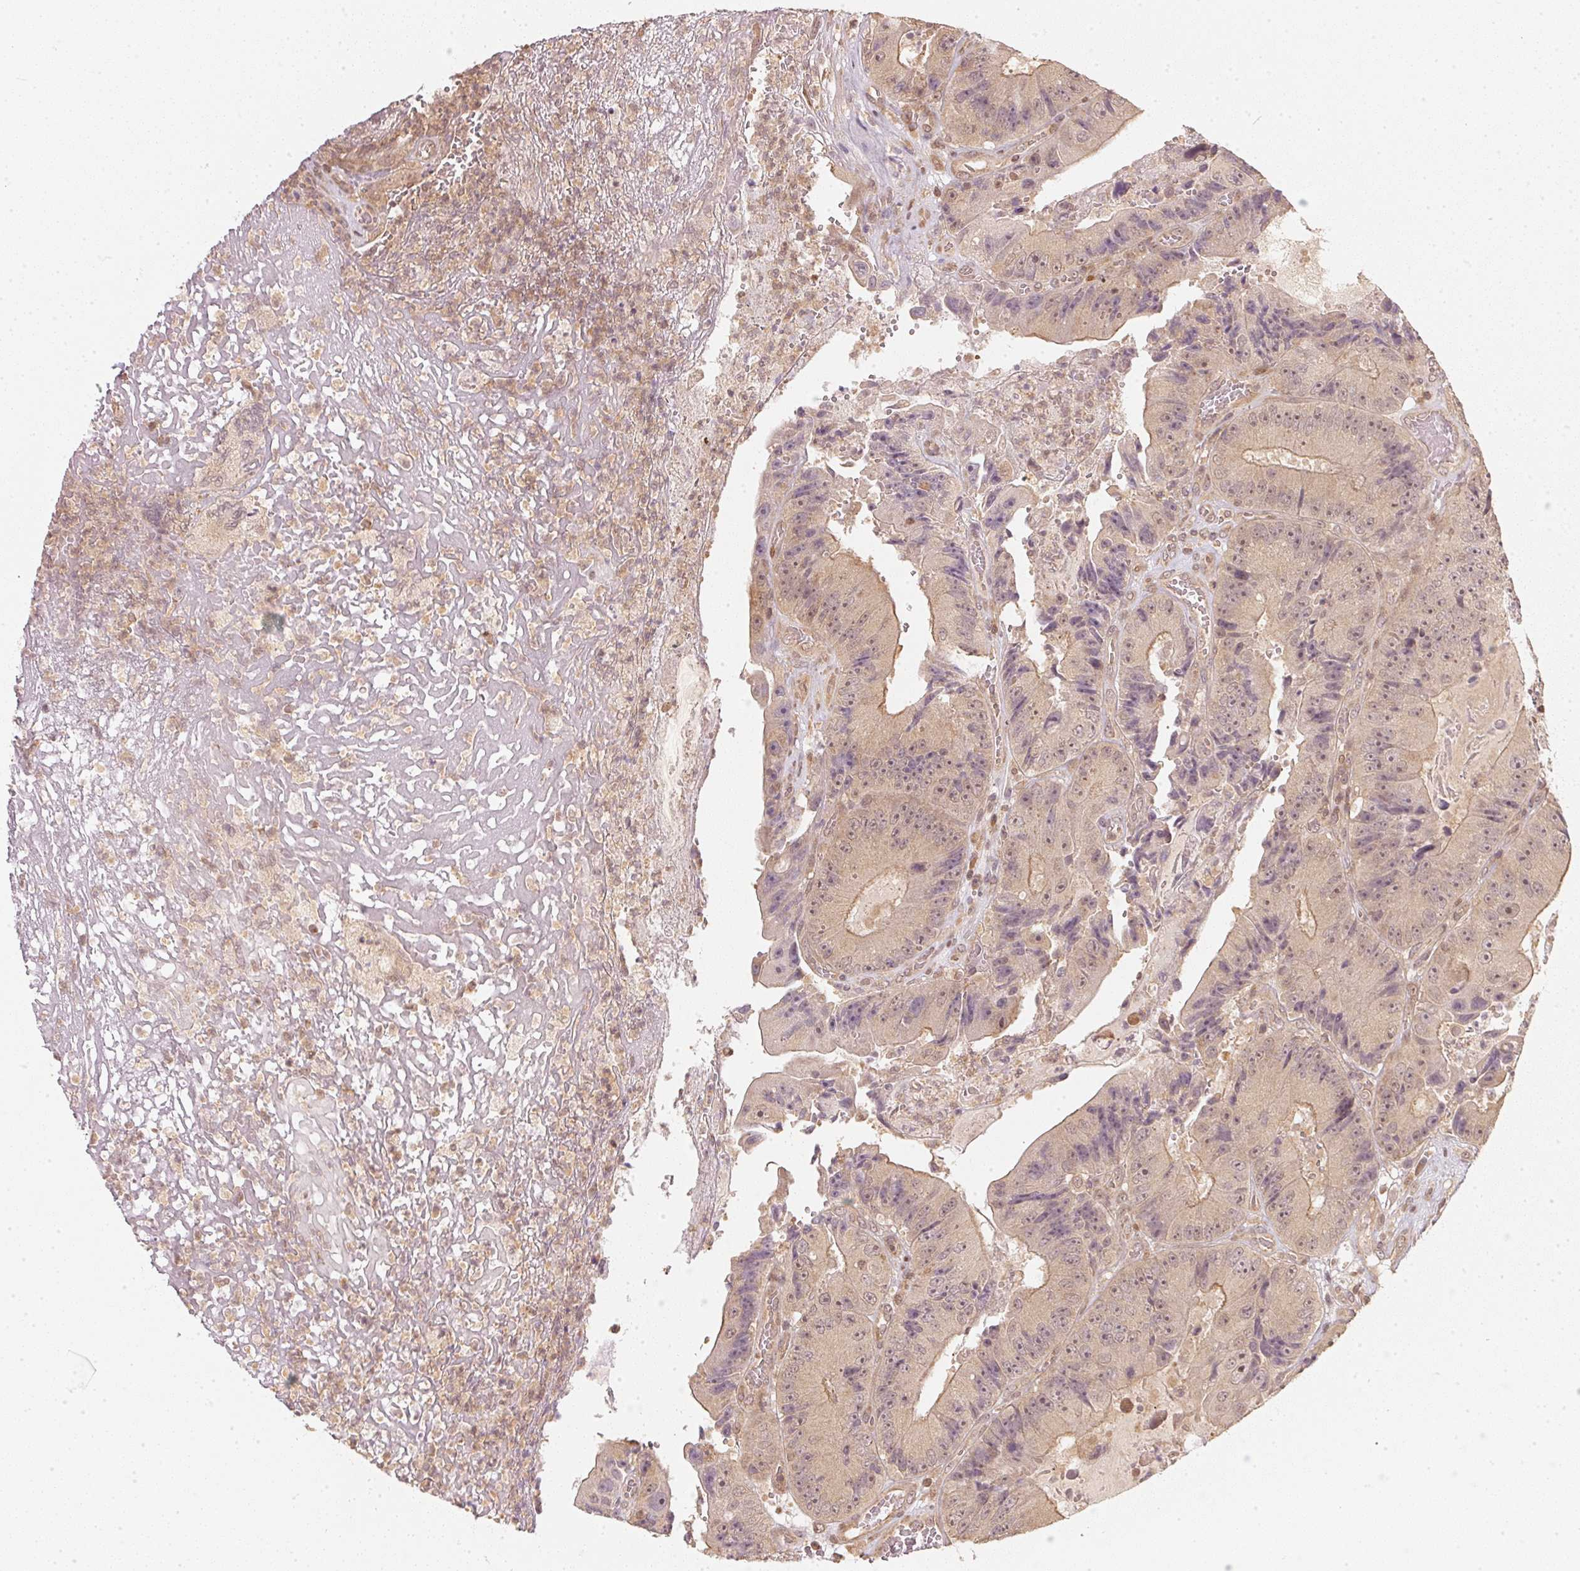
{"staining": {"intensity": "weak", "quantity": ">75%", "location": "cytoplasmic/membranous,nuclear"}, "tissue": "colorectal cancer", "cell_type": "Tumor cells", "image_type": "cancer", "snomed": [{"axis": "morphology", "description": "Adenocarcinoma, NOS"}, {"axis": "topography", "description": "Colon"}], "caption": "Protein analysis of adenocarcinoma (colorectal) tissue demonstrates weak cytoplasmic/membranous and nuclear staining in approximately >75% of tumor cells.", "gene": "UBE2L3", "patient": {"sex": "female", "age": 86}}